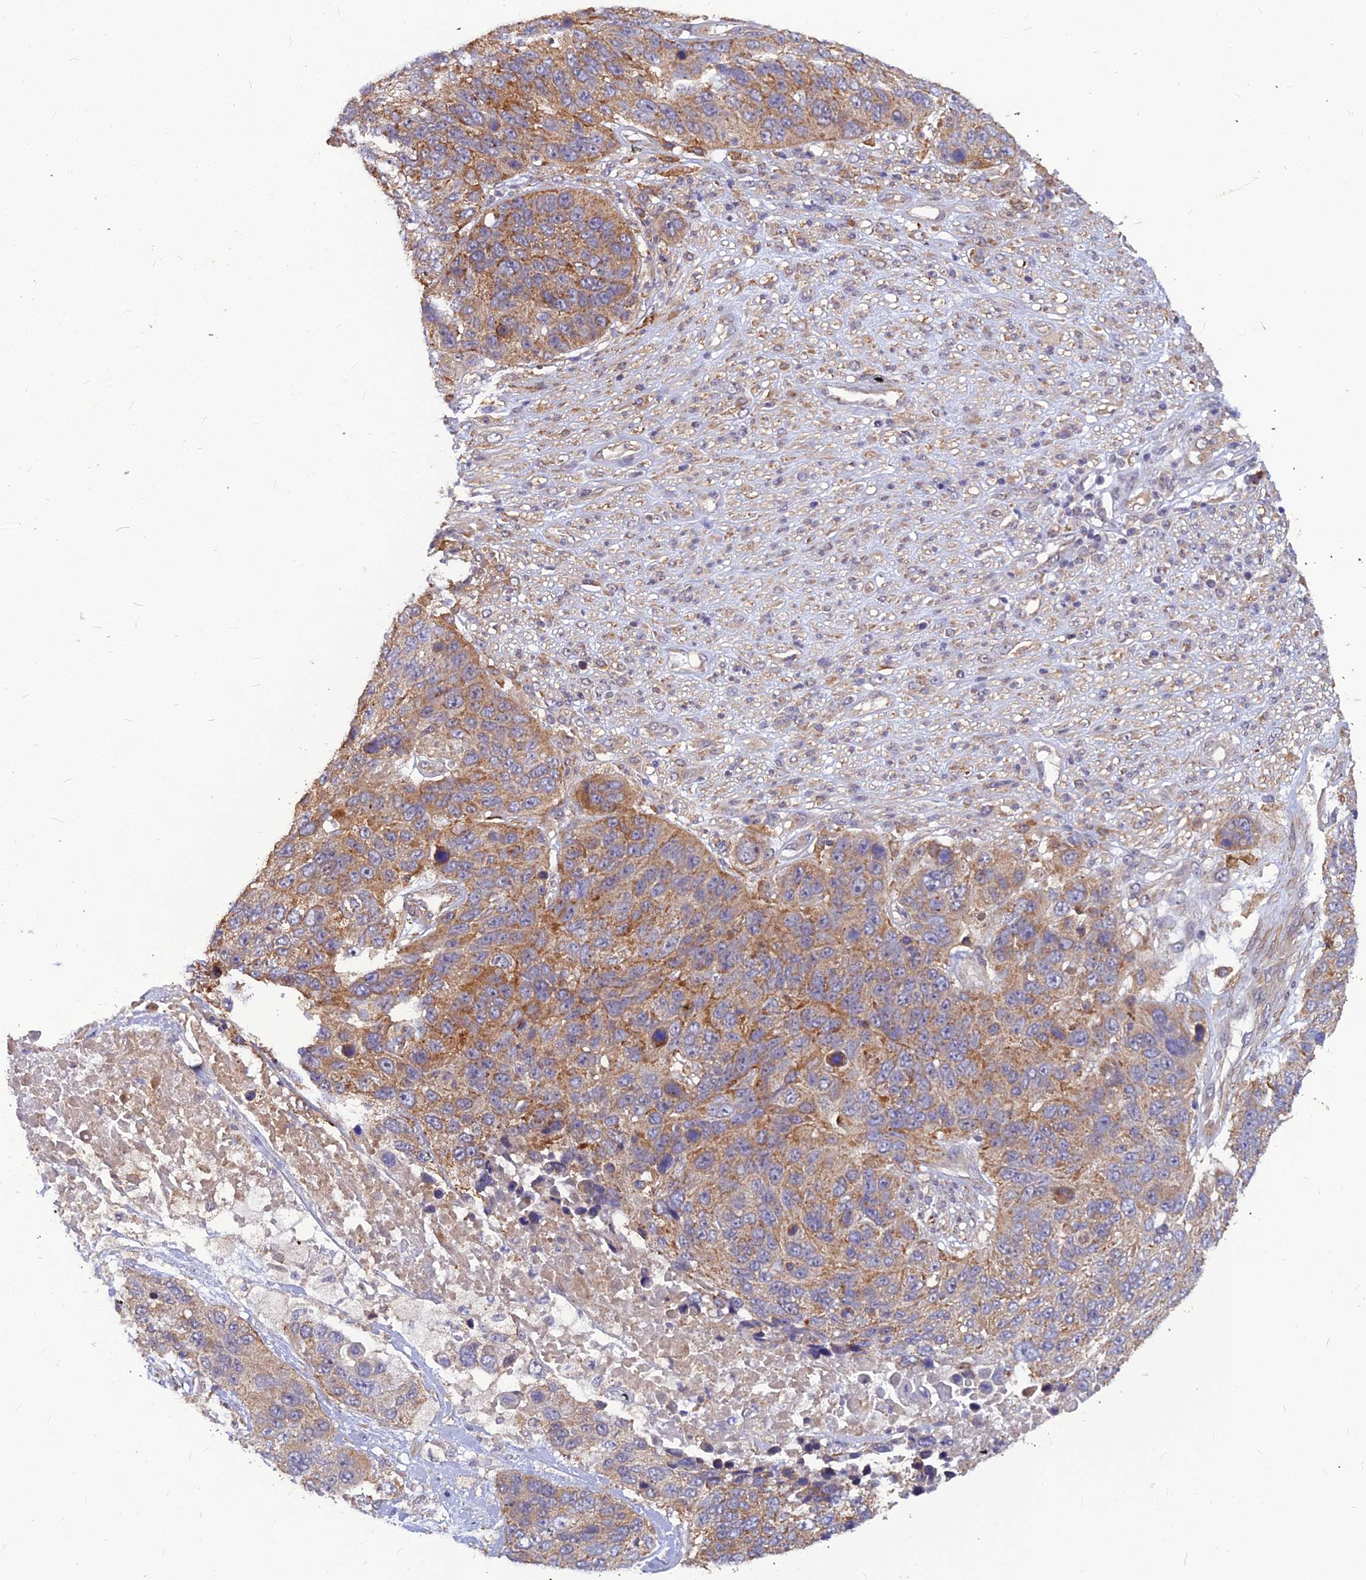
{"staining": {"intensity": "moderate", "quantity": ">75%", "location": "cytoplasmic/membranous"}, "tissue": "lung cancer", "cell_type": "Tumor cells", "image_type": "cancer", "snomed": [{"axis": "morphology", "description": "Normal tissue, NOS"}, {"axis": "morphology", "description": "Squamous cell carcinoma, NOS"}, {"axis": "topography", "description": "Lymph node"}, {"axis": "topography", "description": "Lung"}], "caption": "This photomicrograph demonstrates IHC staining of lung cancer (squamous cell carcinoma), with medium moderate cytoplasmic/membranous expression in about >75% of tumor cells.", "gene": "LEKR1", "patient": {"sex": "male", "age": 66}}